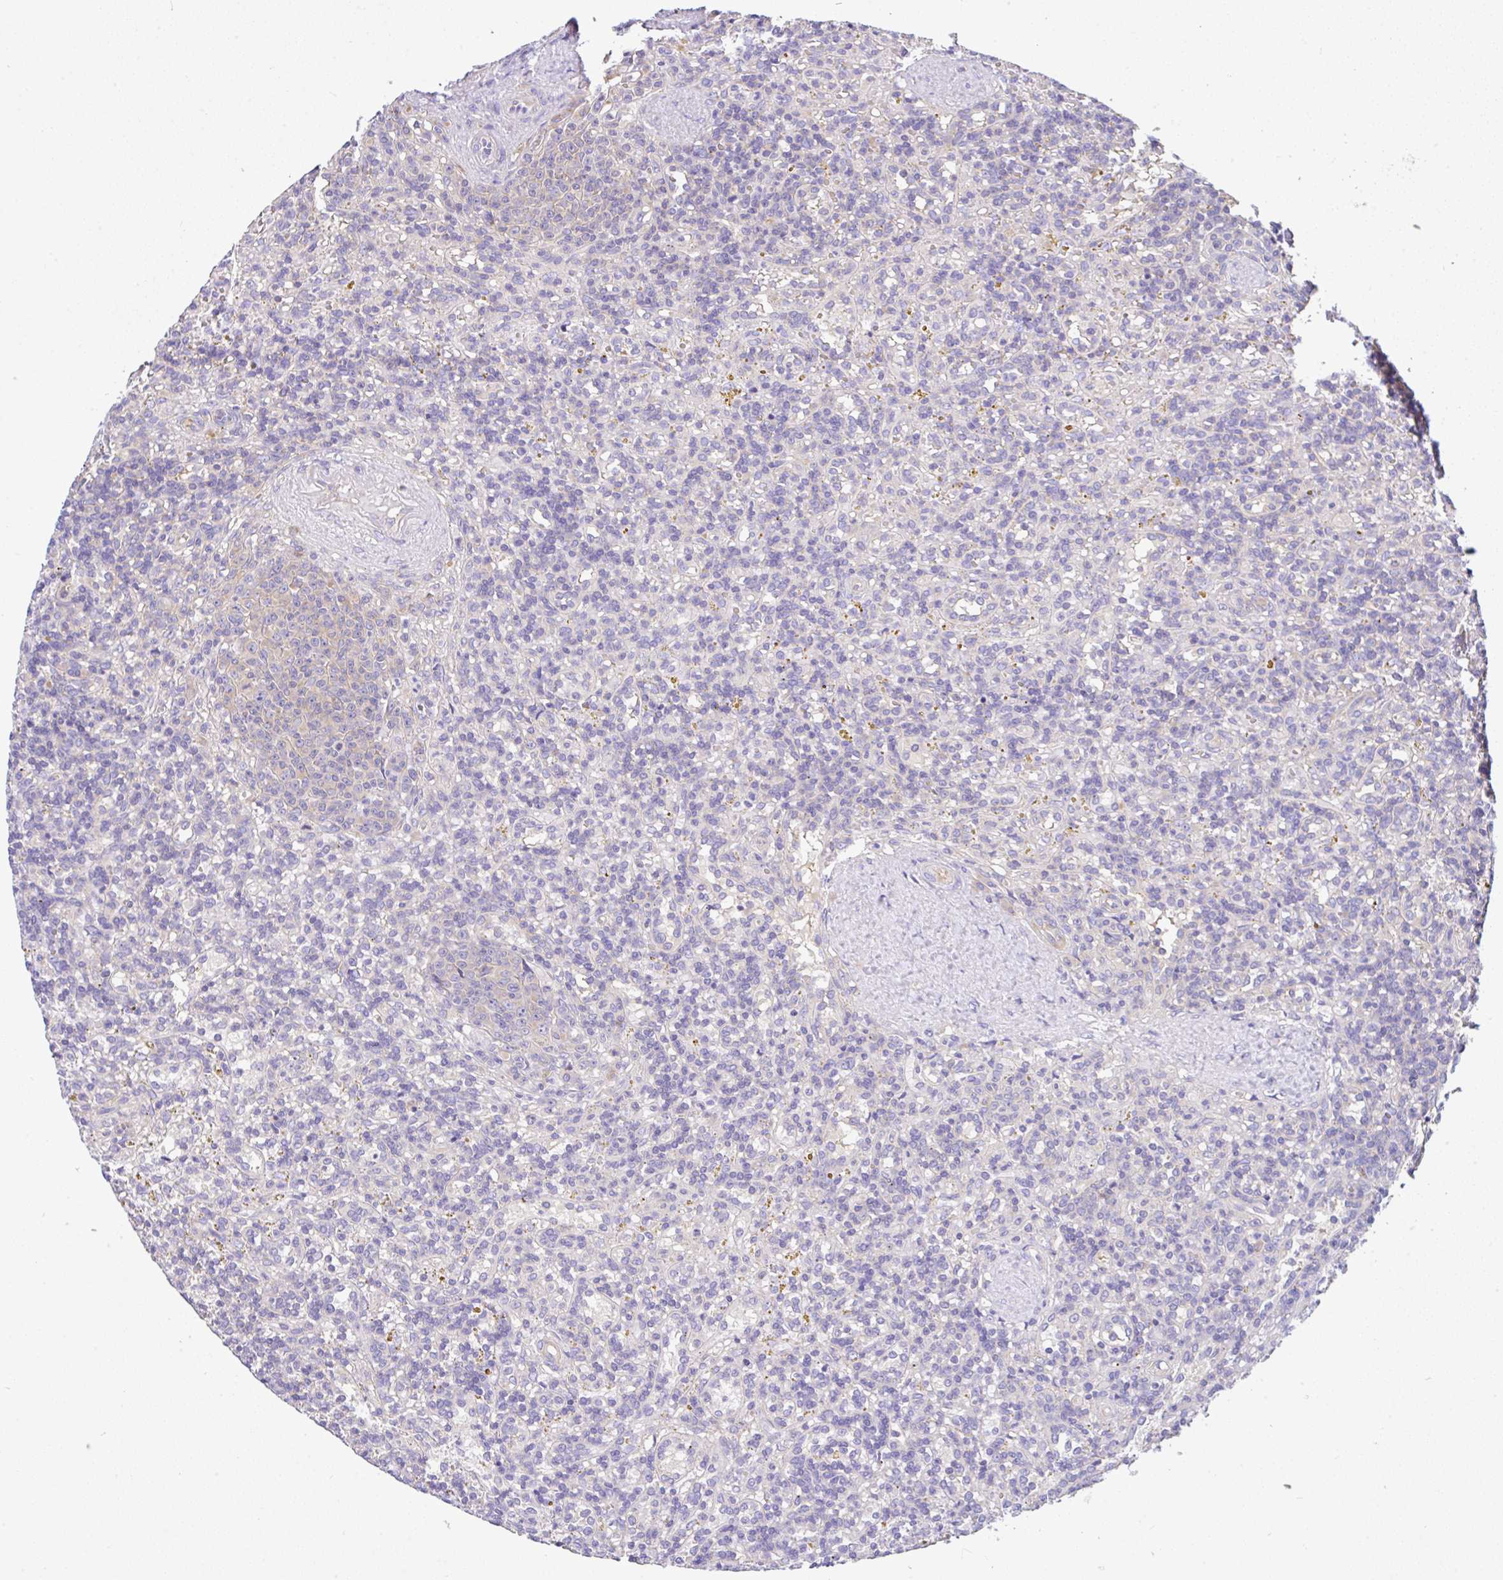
{"staining": {"intensity": "negative", "quantity": "none", "location": "none"}, "tissue": "lymphoma", "cell_type": "Tumor cells", "image_type": "cancer", "snomed": [{"axis": "morphology", "description": "Malignant lymphoma, non-Hodgkin's type, Low grade"}, {"axis": "topography", "description": "Spleen"}], "caption": "Protein analysis of malignant lymphoma, non-Hodgkin's type (low-grade) exhibits no significant staining in tumor cells. (Brightfield microscopy of DAB (3,3'-diaminobenzidine) immunohistochemistry at high magnification).", "gene": "GFPT2", "patient": {"sex": "male", "age": 67}}